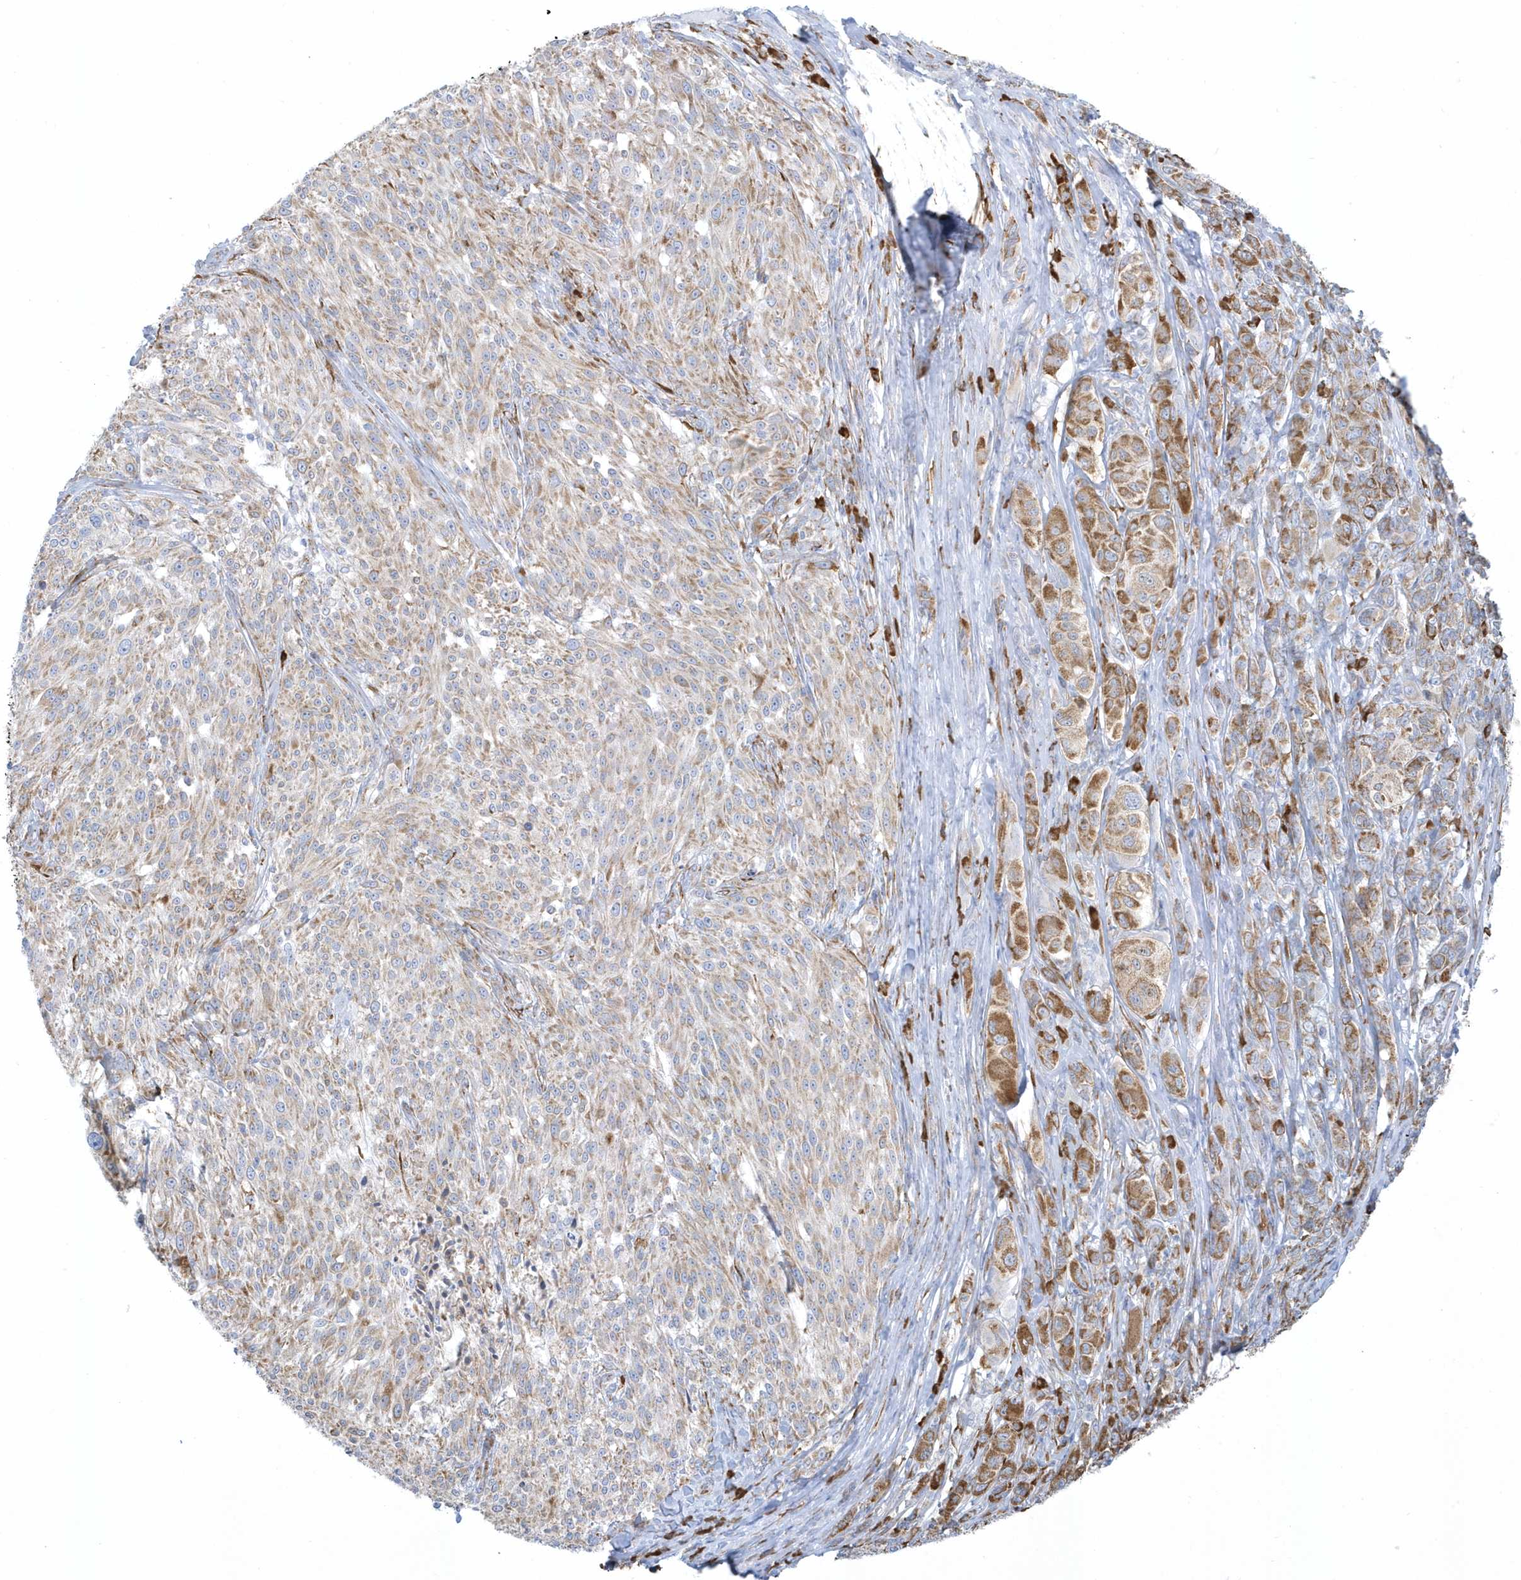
{"staining": {"intensity": "moderate", "quantity": "25%-75%", "location": "cytoplasmic/membranous"}, "tissue": "melanoma", "cell_type": "Tumor cells", "image_type": "cancer", "snomed": [{"axis": "morphology", "description": "Malignant melanoma, NOS"}, {"axis": "topography", "description": "Skin of trunk"}], "caption": "Moderate cytoplasmic/membranous positivity is identified in approximately 25%-75% of tumor cells in melanoma. Immunohistochemistry stains the protein of interest in brown and the nuclei are stained blue.", "gene": "DCAF1", "patient": {"sex": "male", "age": 71}}